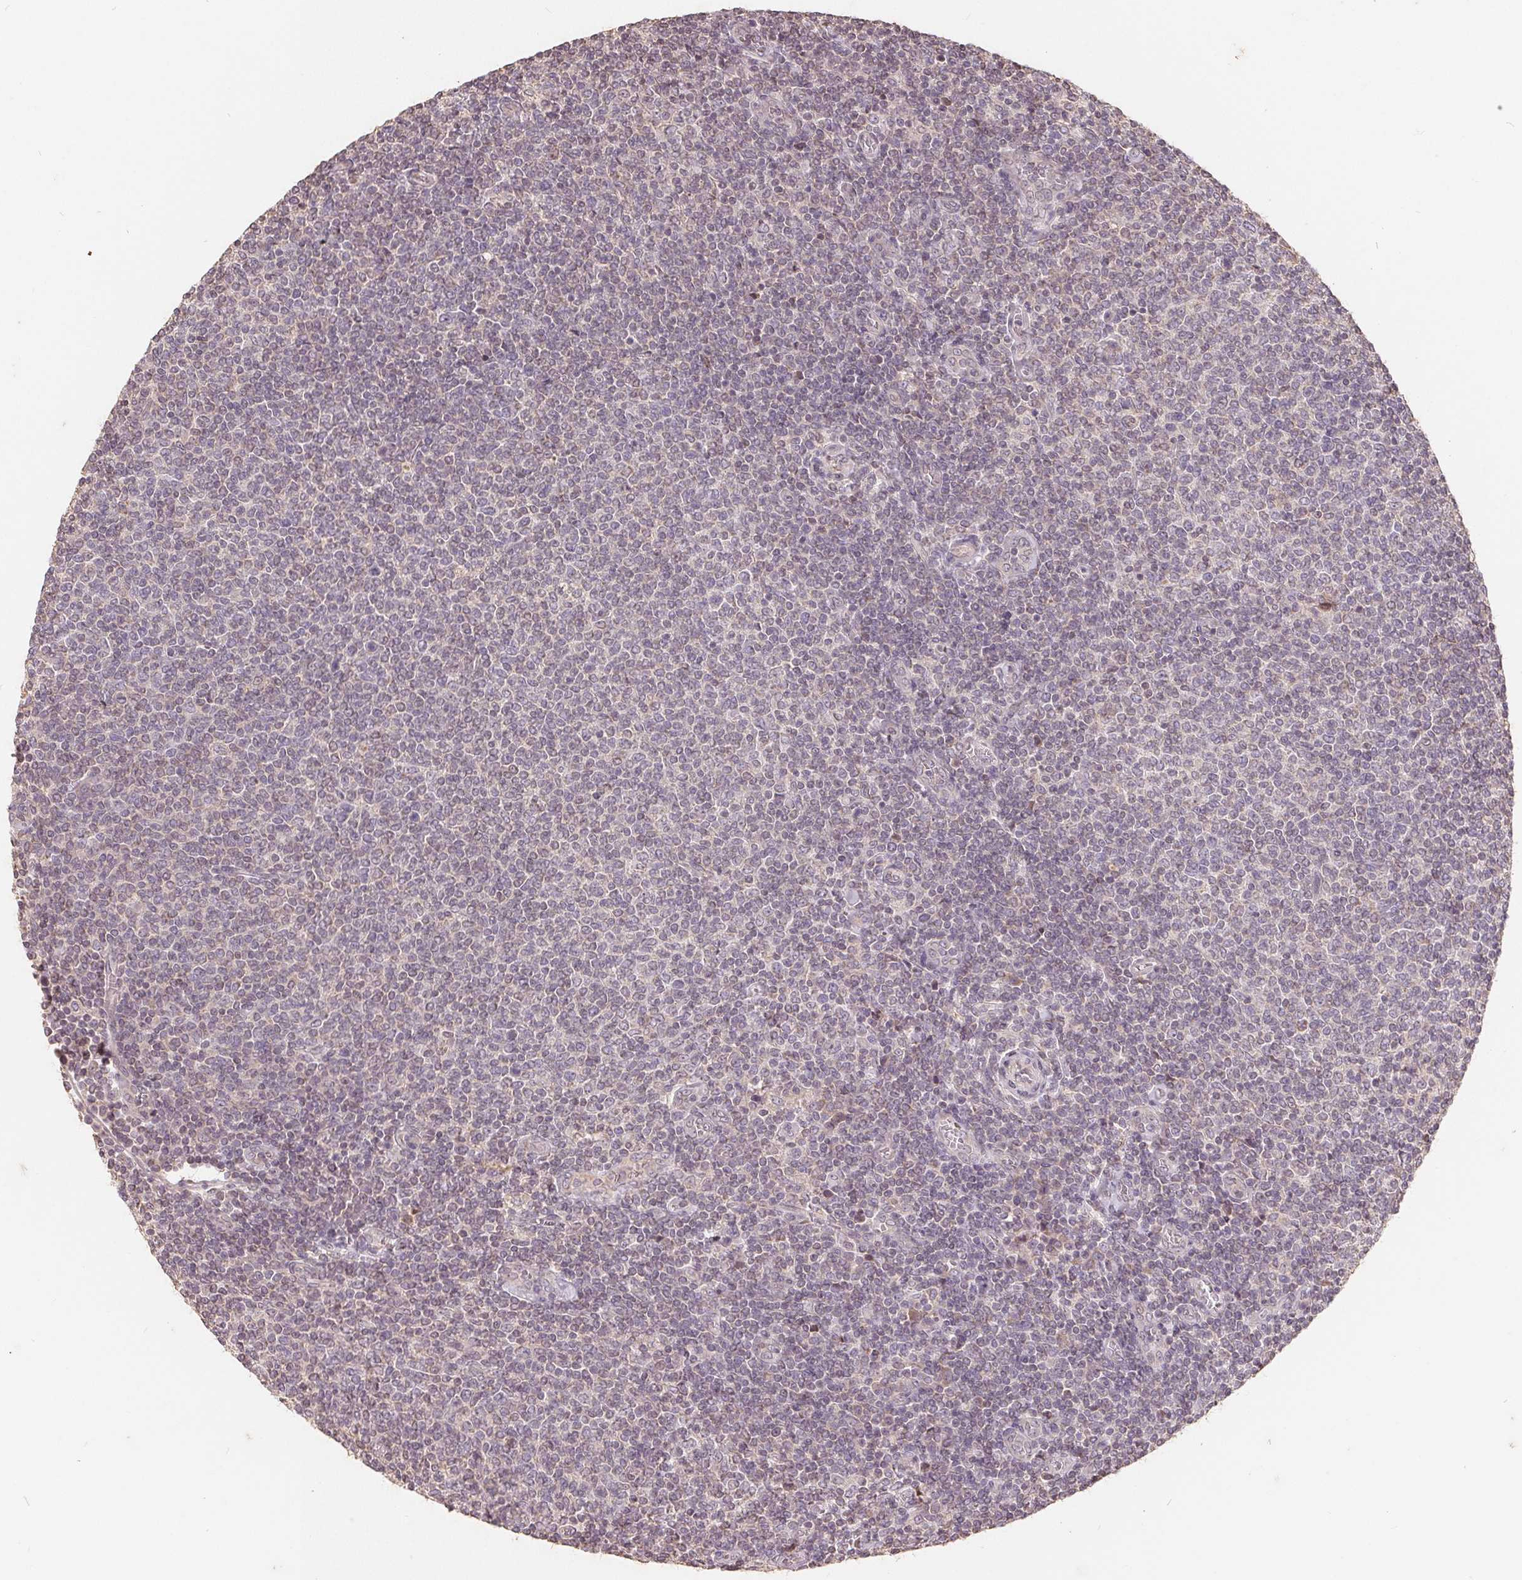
{"staining": {"intensity": "negative", "quantity": "none", "location": "none"}, "tissue": "lymphoma", "cell_type": "Tumor cells", "image_type": "cancer", "snomed": [{"axis": "morphology", "description": "Malignant lymphoma, non-Hodgkin's type, Low grade"}, {"axis": "topography", "description": "Lymph node"}], "caption": "Immunohistochemistry image of neoplastic tissue: human malignant lymphoma, non-Hodgkin's type (low-grade) stained with DAB exhibits no significant protein expression in tumor cells.", "gene": "CDIPT", "patient": {"sex": "male", "age": 52}}